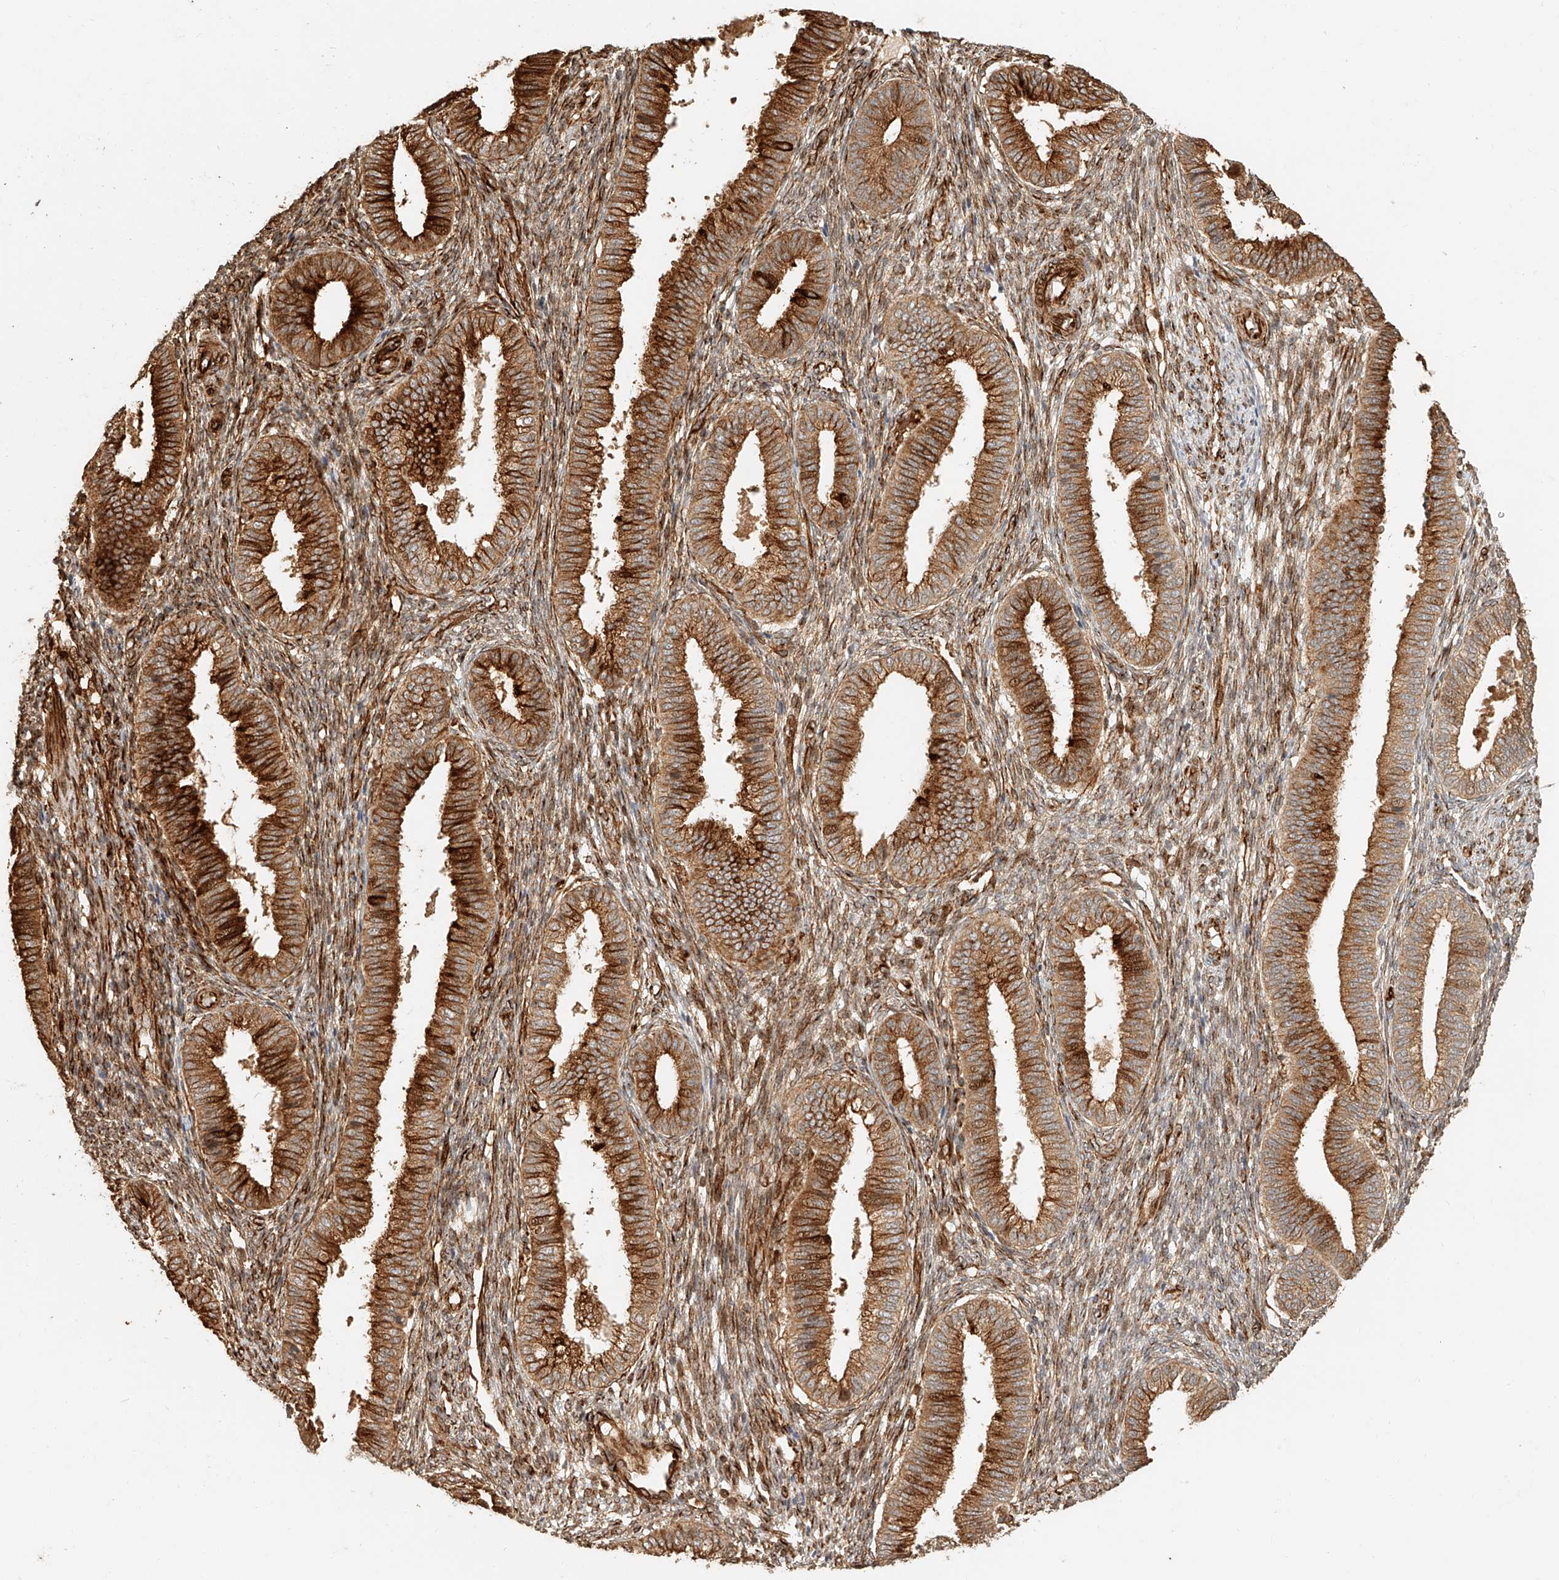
{"staining": {"intensity": "strong", "quantity": "25%-75%", "location": "cytoplasmic/membranous"}, "tissue": "endometrium", "cell_type": "Cells in endometrial stroma", "image_type": "normal", "snomed": [{"axis": "morphology", "description": "Normal tissue, NOS"}, {"axis": "topography", "description": "Endometrium"}], "caption": "Protein expression analysis of unremarkable human endometrium reveals strong cytoplasmic/membranous staining in approximately 25%-75% of cells in endometrial stroma. Using DAB (3,3'-diaminobenzidine) (brown) and hematoxylin (blue) stains, captured at high magnification using brightfield microscopy.", "gene": "NAP1L1", "patient": {"sex": "female", "age": 39}}